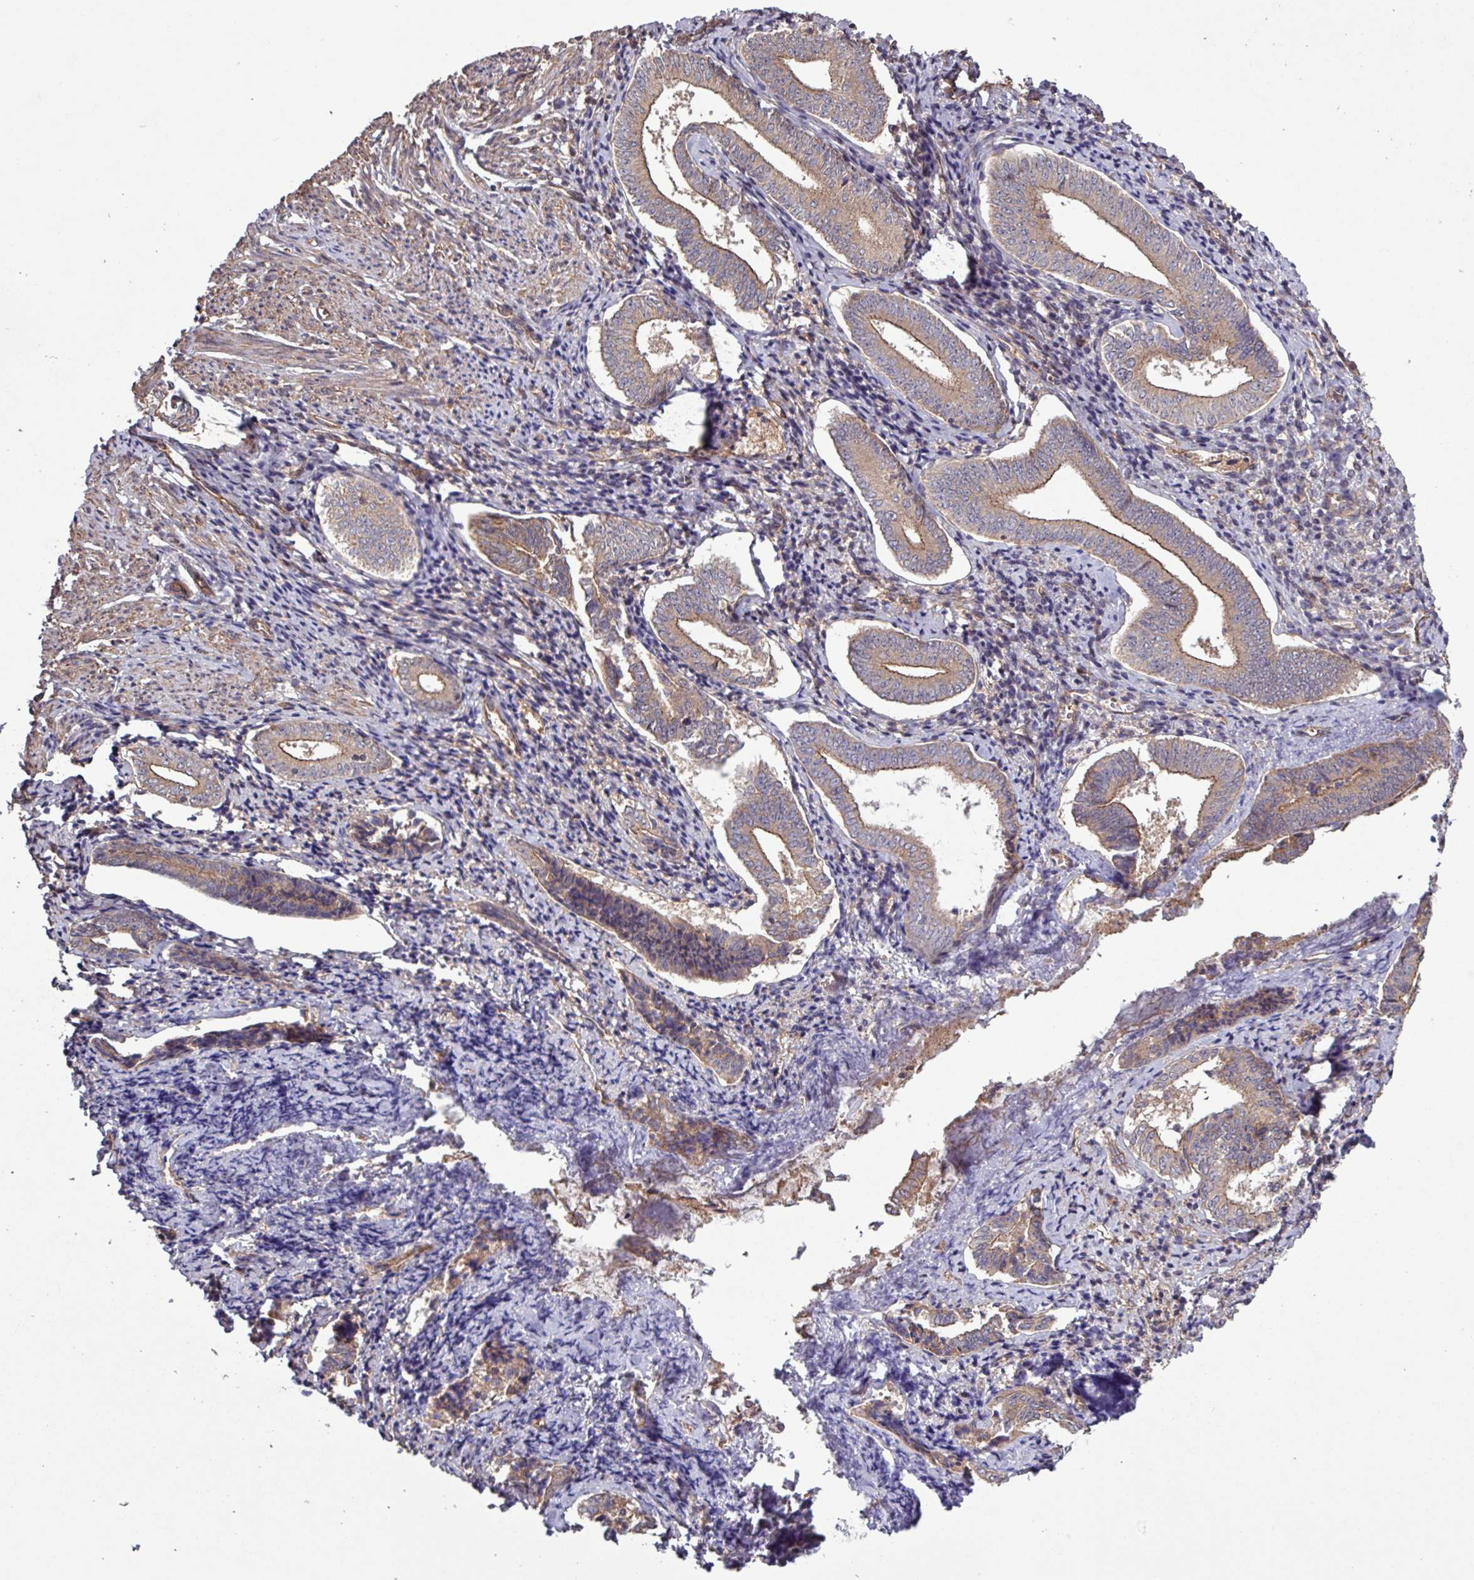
{"staining": {"intensity": "moderate", "quantity": ">75%", "location": "cytoplasmic/membranous"}, "tissue": "cervical cancer", "cell_type": "Tumor cells", "image_type": "cancer", "snomed": [{"axis": "morphology", "description": "Squamous cell carcinoma, NOS"}, {"axis": "topography", "description": "Cervix"}], "caption": "Immunohistochemistry (IHC) of squamous cell carcinoma (cervical) shows medium levels of moderate cytoplasmic/membranous staining in about >75% of tumor cells.", "gene": "TRABD2A", "patient": {"sex": "female", "age": 59}}